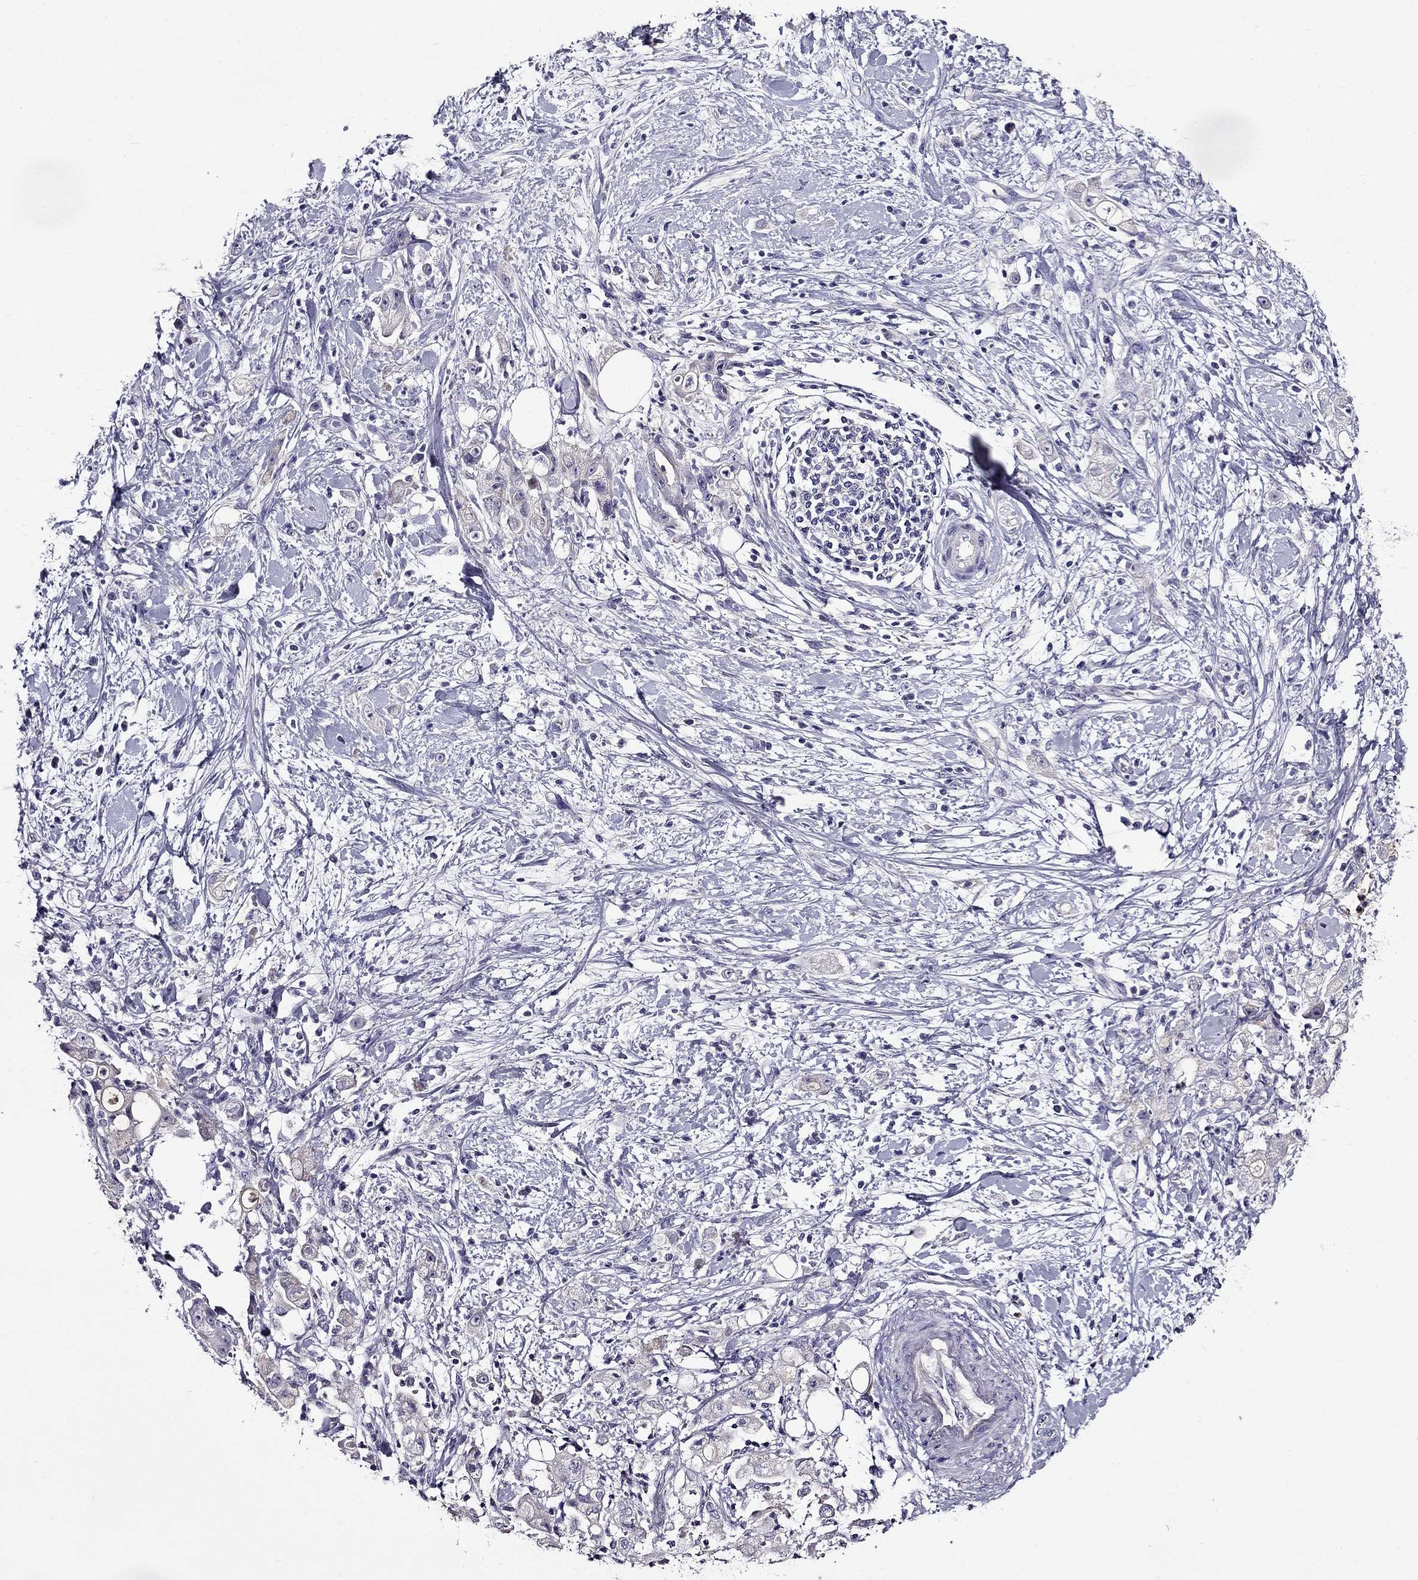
{"staining": {"intensity": "negative", "quantity": "none", "location": "none"}, "tissue": "stomach cancer", "cell_type": "Tumor cells", "image_type": "cancer", "snomed": [{"axis": "morphology", "description": "Adenocarcinoma, NOS"}, {"axis": "topography", "description": "Stomach"}], "caption": "Image shows no significant protein positivity in tumor cells of adenocarcinoma (stomach).", "gene": "TMEM266", "patient": {"sex": "male", "age": 58}}